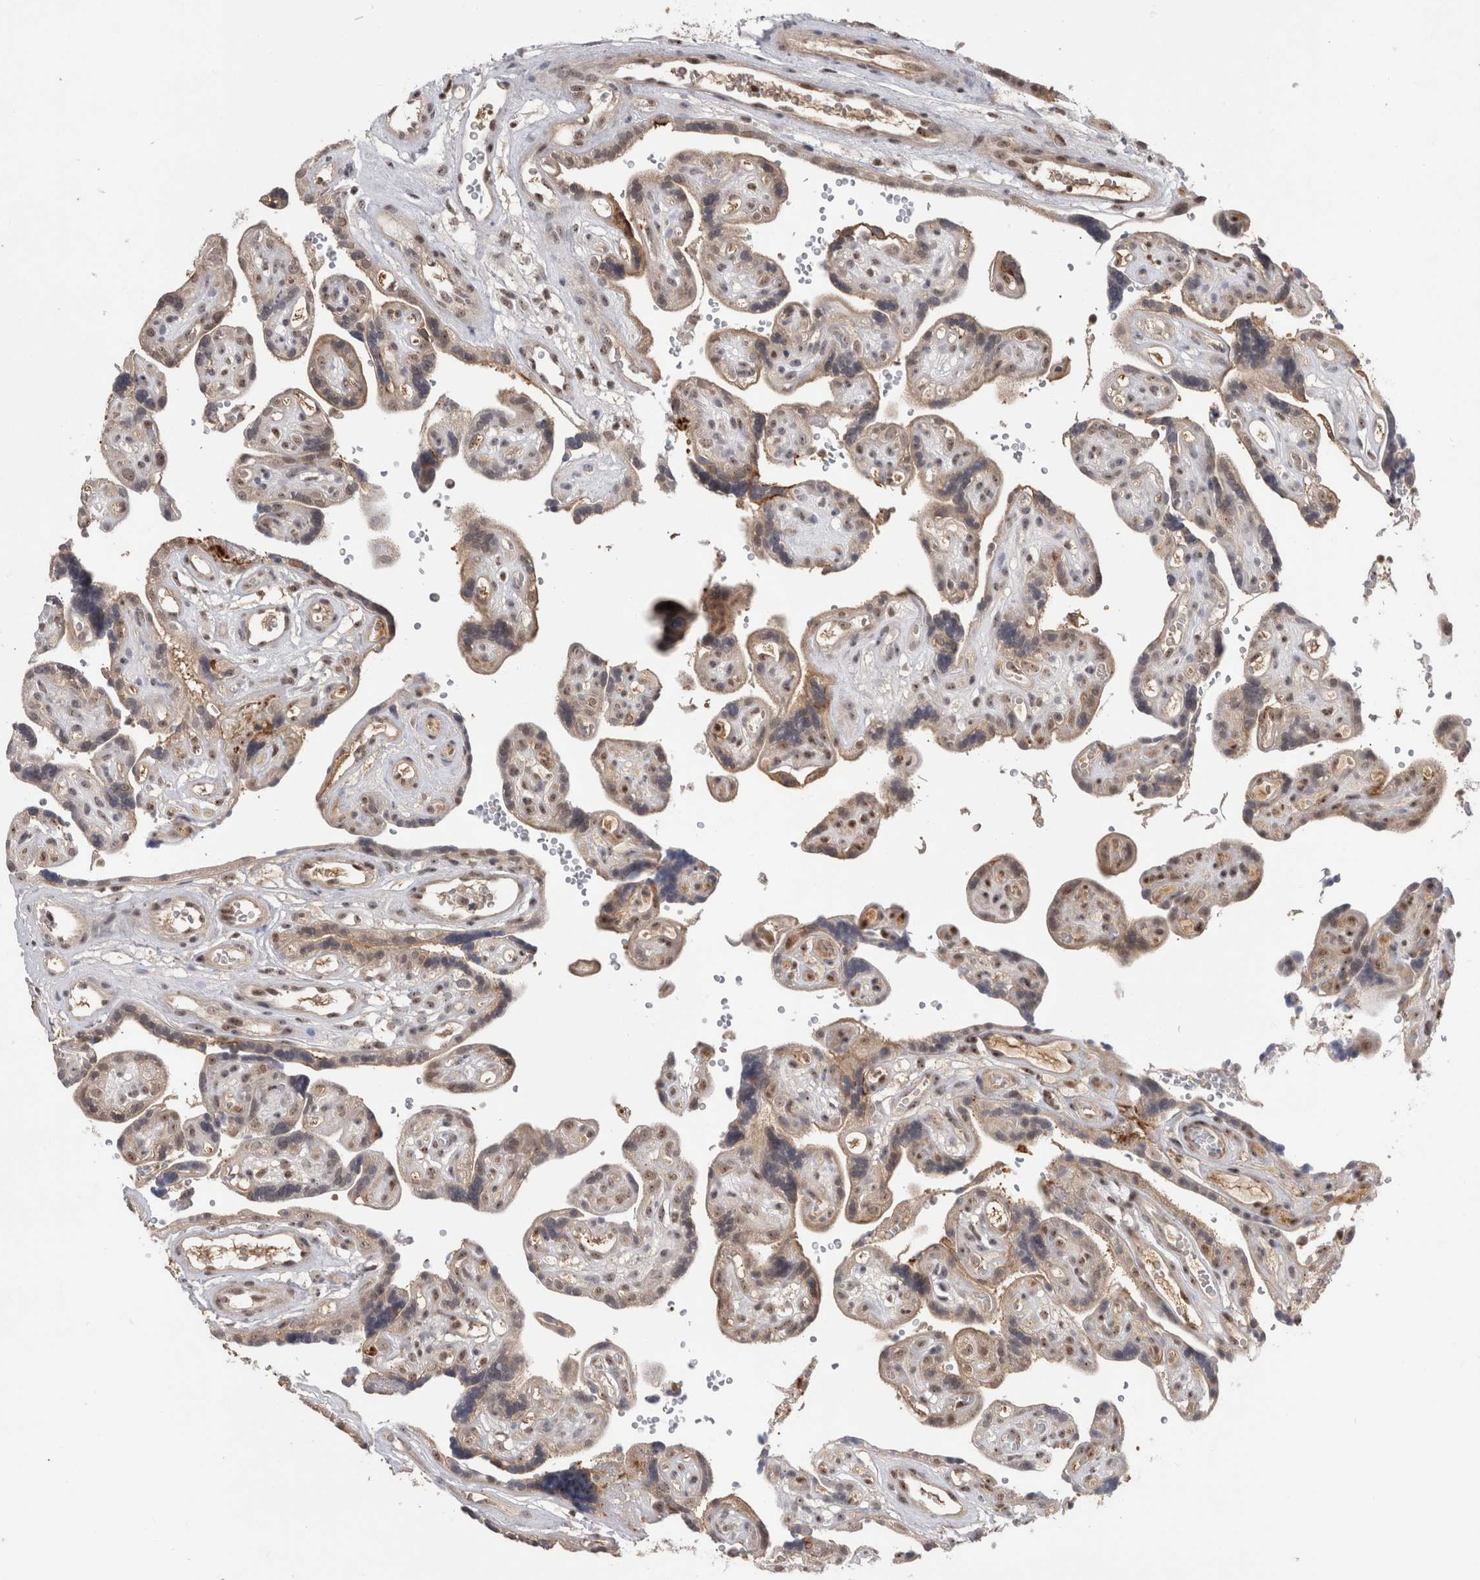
{"staining": {"intensity": "moderate", "quantity": ">75%", "location": "cytoplasmic/membranous,nuclear"}, "tissue": "placenta", "cell_type": "Decidual cells", "image_type": "normal", "snomed": [{"axis": "morphology", "description": "Normal tissue, NOS"}, {"axis": "topography", "description": "Placenta"}], "caption": "Immunohistochemical staining of unremarkable placenta displays medium levels of moderate cytoplasmic/membranous,nuclear expression in approximately >75% of decidual cells.", "gene": "TDRD7", "patient": {"sex": "female", "age": 30}}